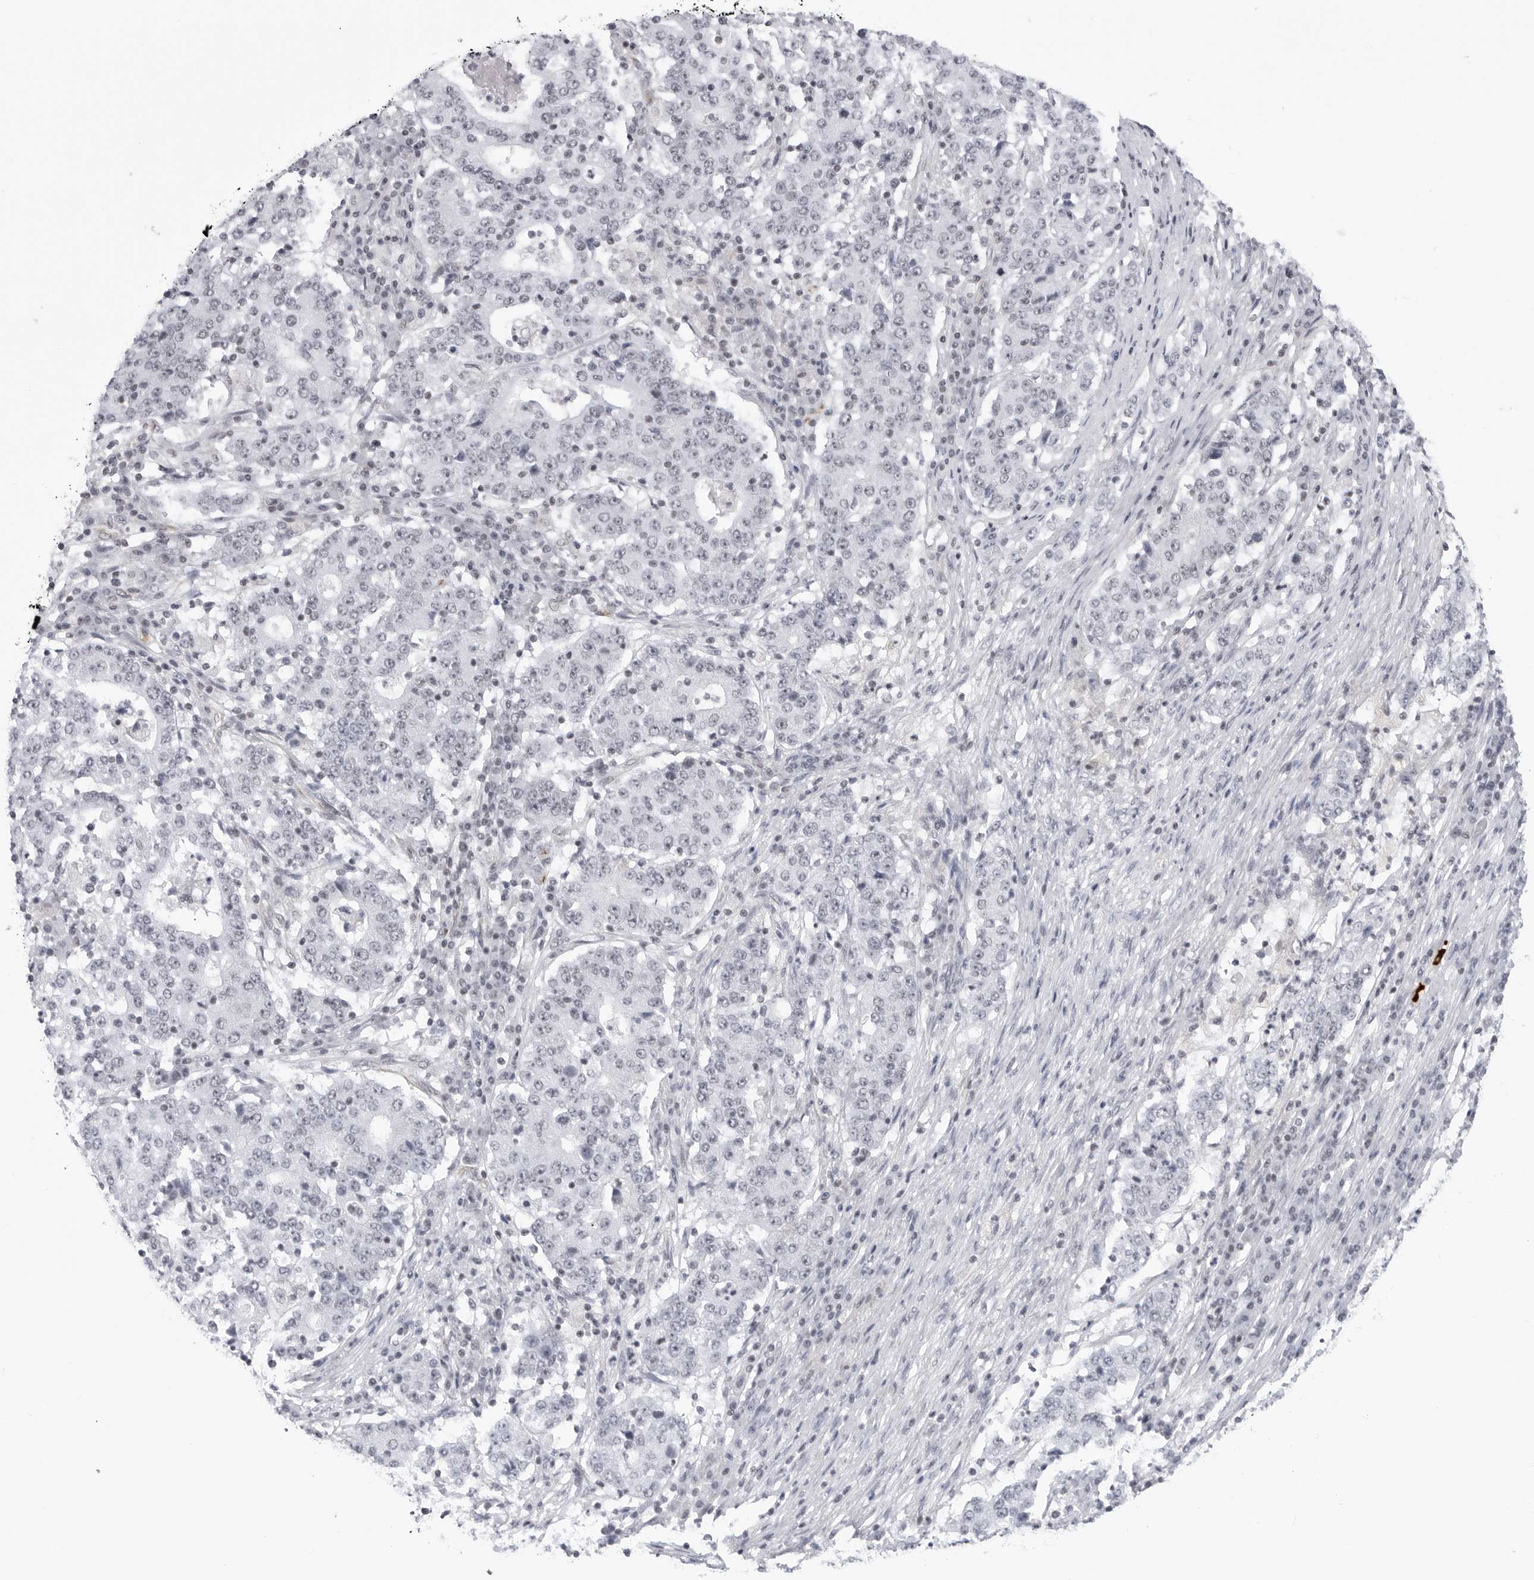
{"staining": {"intensity": "negative", "quantity": "none", "location": "none"}, "tissue": "stomach cancer", "cell_type": "Tumor cells", "image_type": "cancer", "snomed": [{"axis": "morphology", "description": "Adenocarcinoma, NOS"}, {"axis": "topography", "description": "Stomach"}], "caption": "IHC histopathology image of neoplastic tissue: stomach cancer stained with DAB (3,3'-diaminobenzidine) reveals no significant protein expression in tumor cells.", "gene": "TRIM66", "patient": {"sex": "male", "age": 59}}